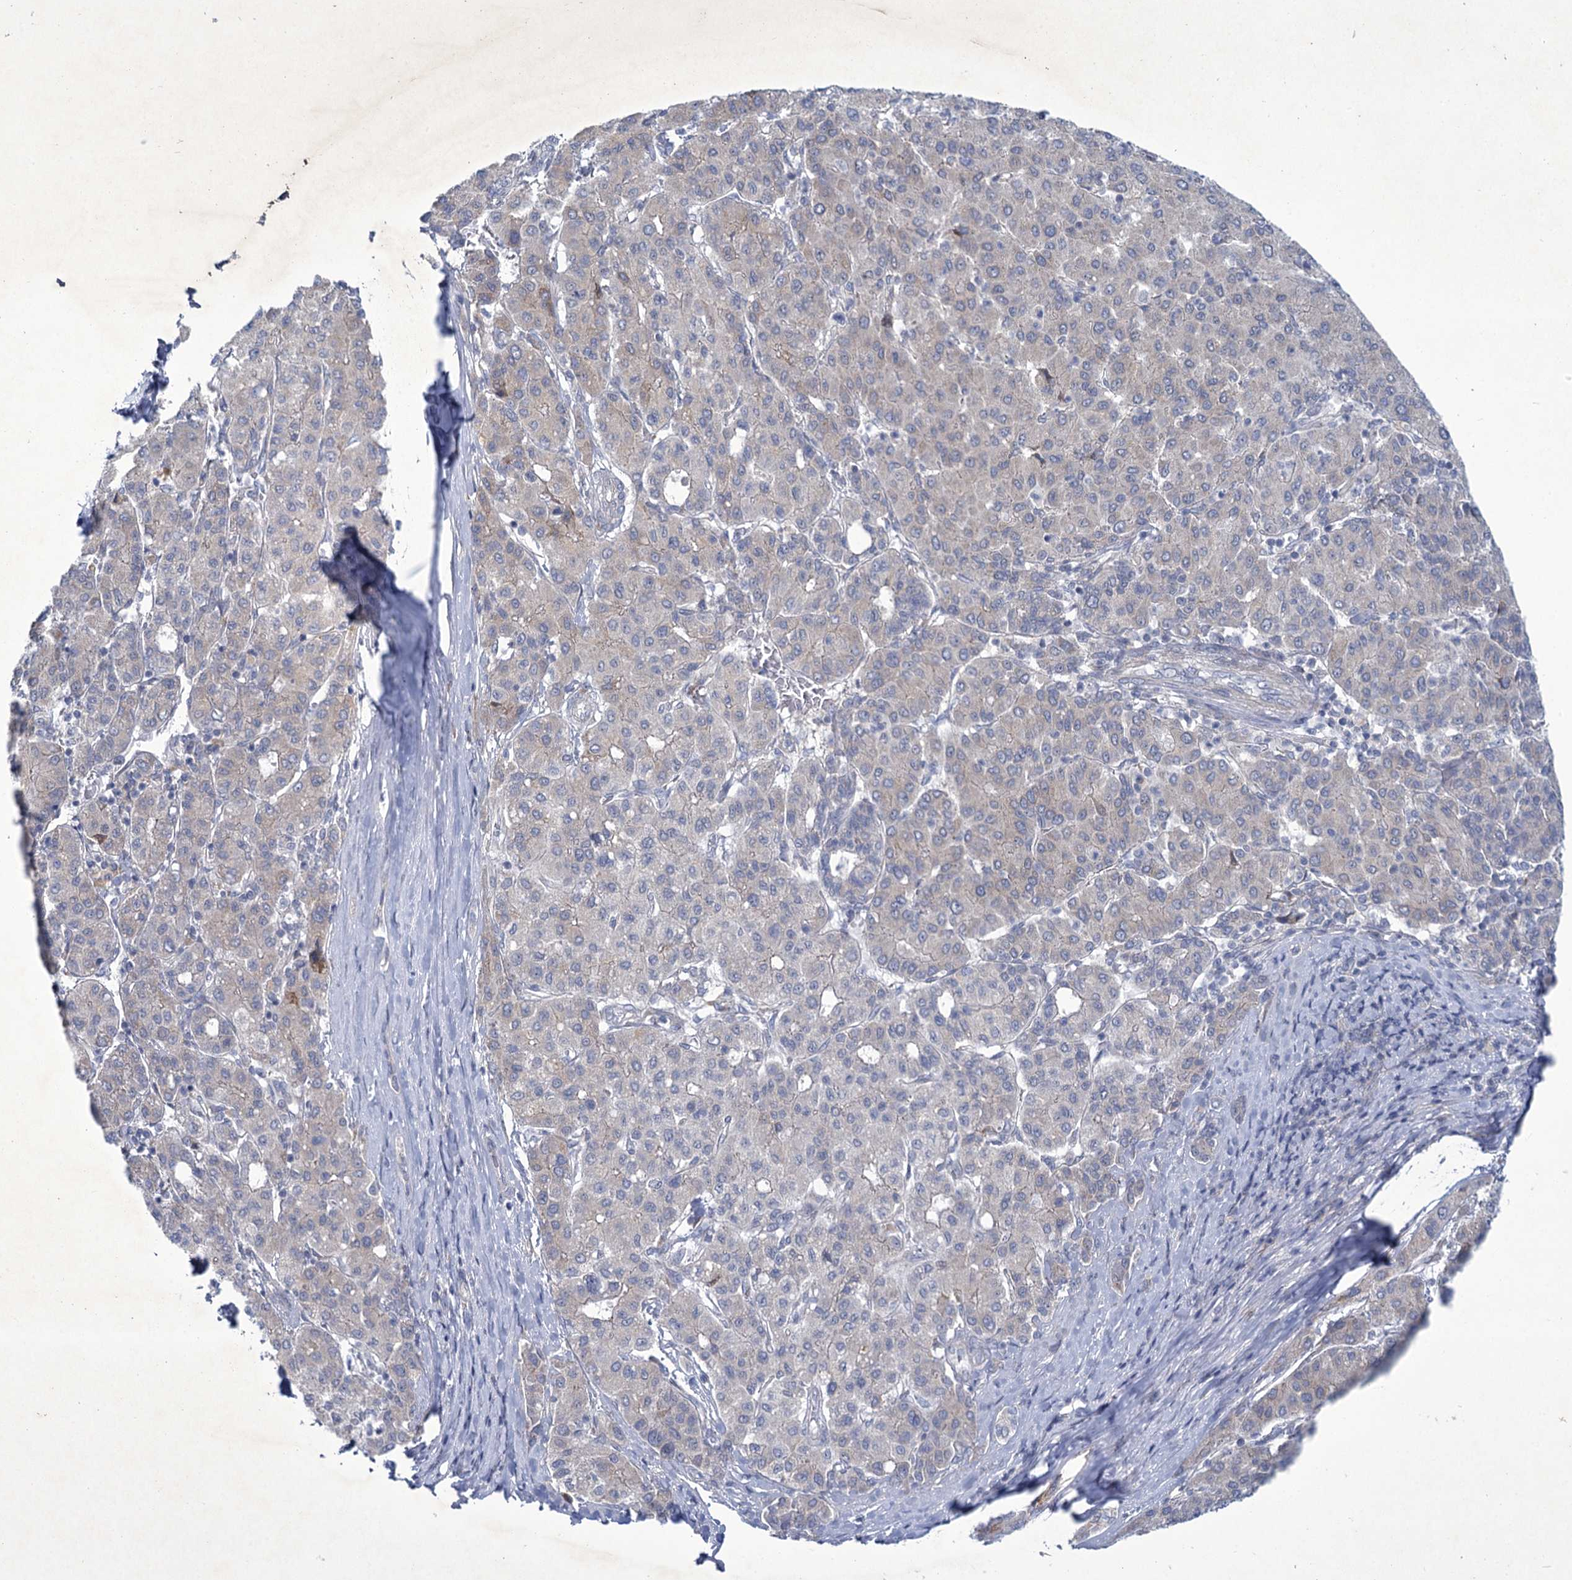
{"staining": {"intensity": "negative", "quantity": "none", "location": "none"}, "tissue": "liver cancer", "cell_type": "Tumor cells", "image_type": "cancer", "snomed": [{"axis": "morphology", "description": "Carcinoma, Hepatocellular, NOS"}, {"axis": "topography", "description": "Liver"}], "caption": "Tumor cells are negative for protein expression in human liver hepatocellular carcinoma.", "gene": "MBLAC2", "patient": {"sex": "male", "age": 65}}